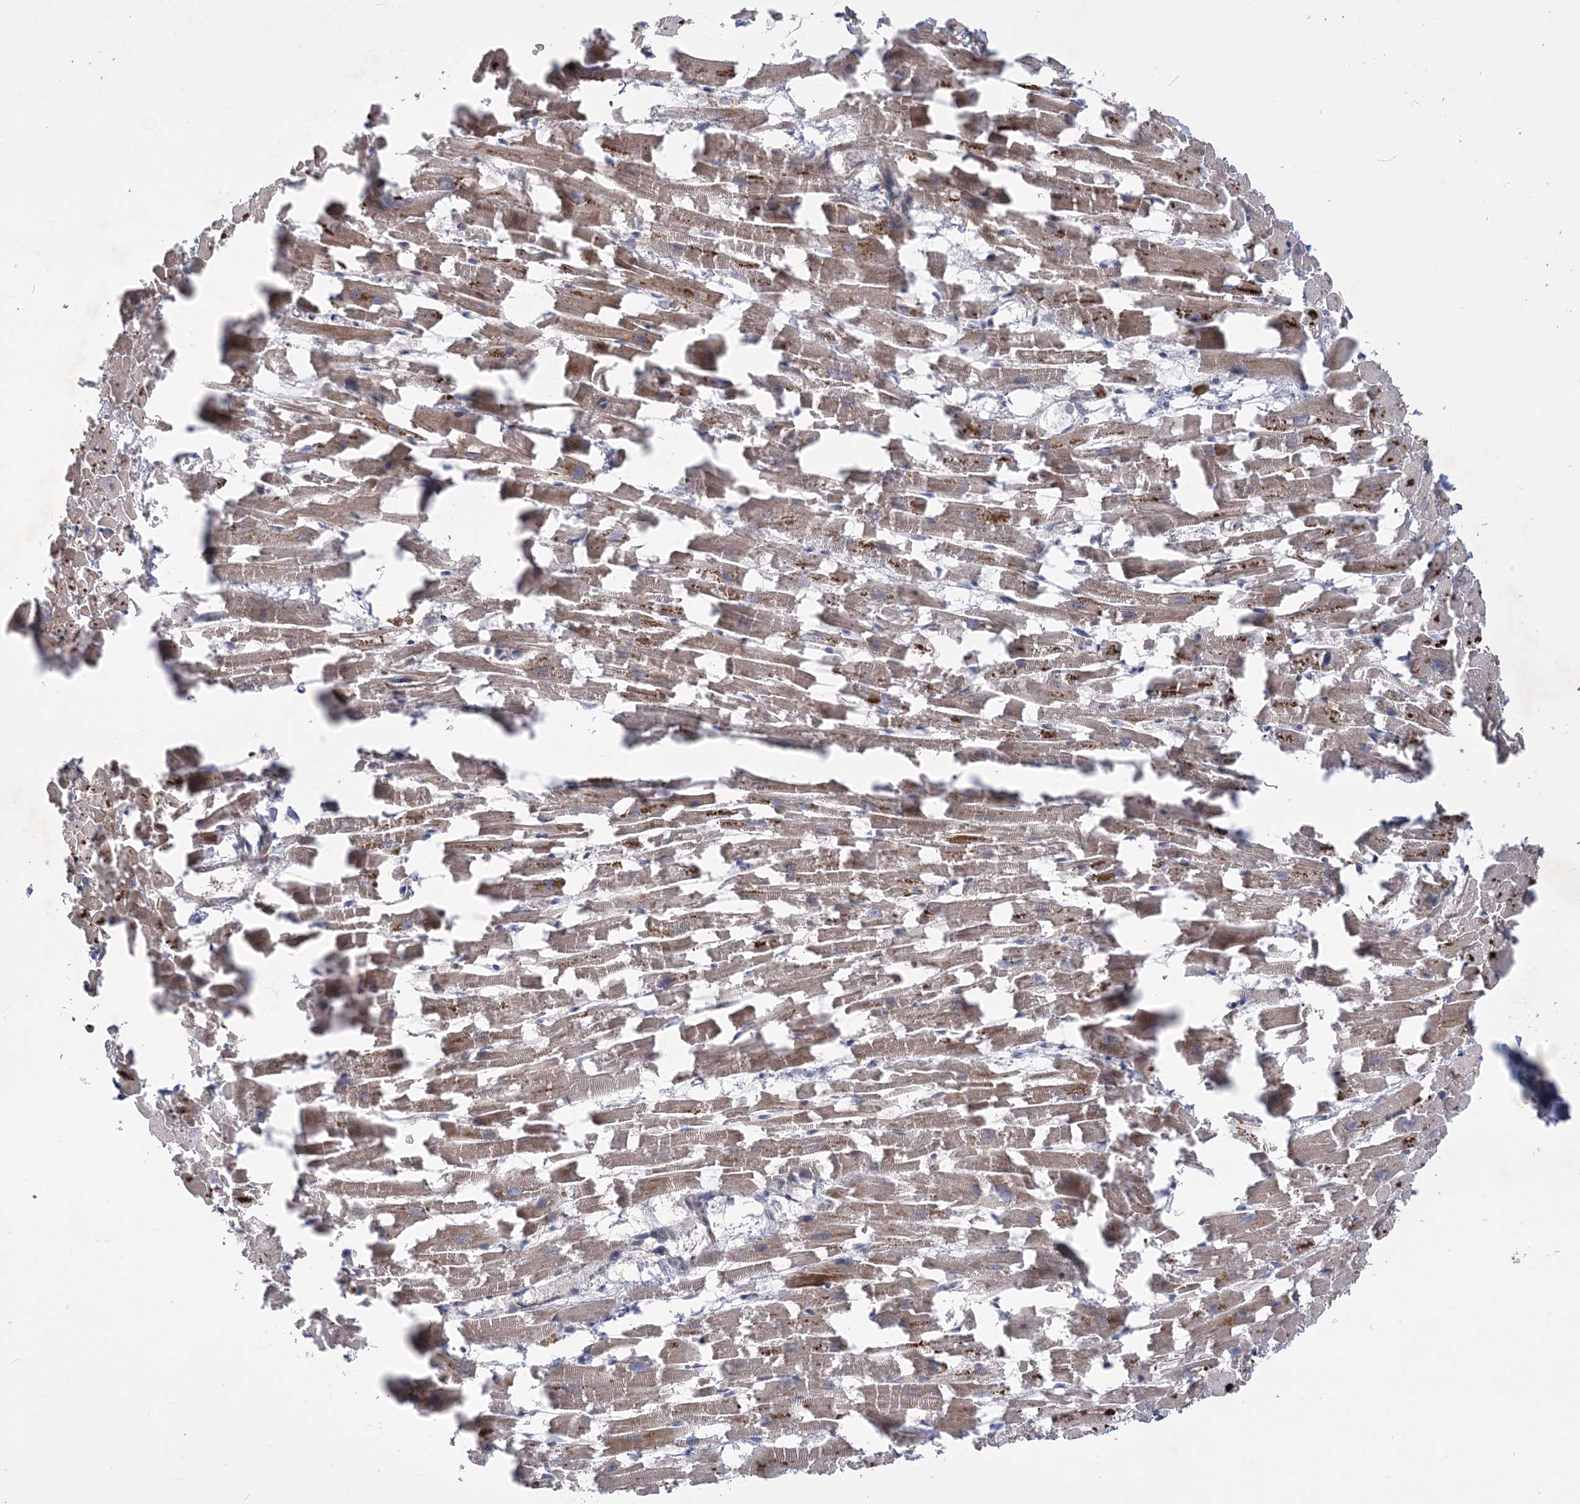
{"staining": {"intensity": "moderate", "quantity": ">75%", "location": "cytoplasmic/membranous"}, "tissue": "heart muscle", "cell_type": "Cardiomyocytes", "image_type": "normal", "snomed": [{"axis": "morphology", "description": "Normal tissue, NOS"}, {"axis": "topography", "description": "Heart"}], "caption": "Immunohistochemistry staining of unremarkable heart muscle, which exhibits medium levels of moderate cytoplasmic/membranous expression in about >75% of cardiomyocytes indicating moderate cytoplasmic/membranous protein positivity. The staining was performed using DAB (3,3'-diaminobenzidine) (brown) for protein detection and nuclei were counterstained in hematoxylin (blue).", "gene": "MTRF1L", "patient": {"sex": "female", "age": 64}}